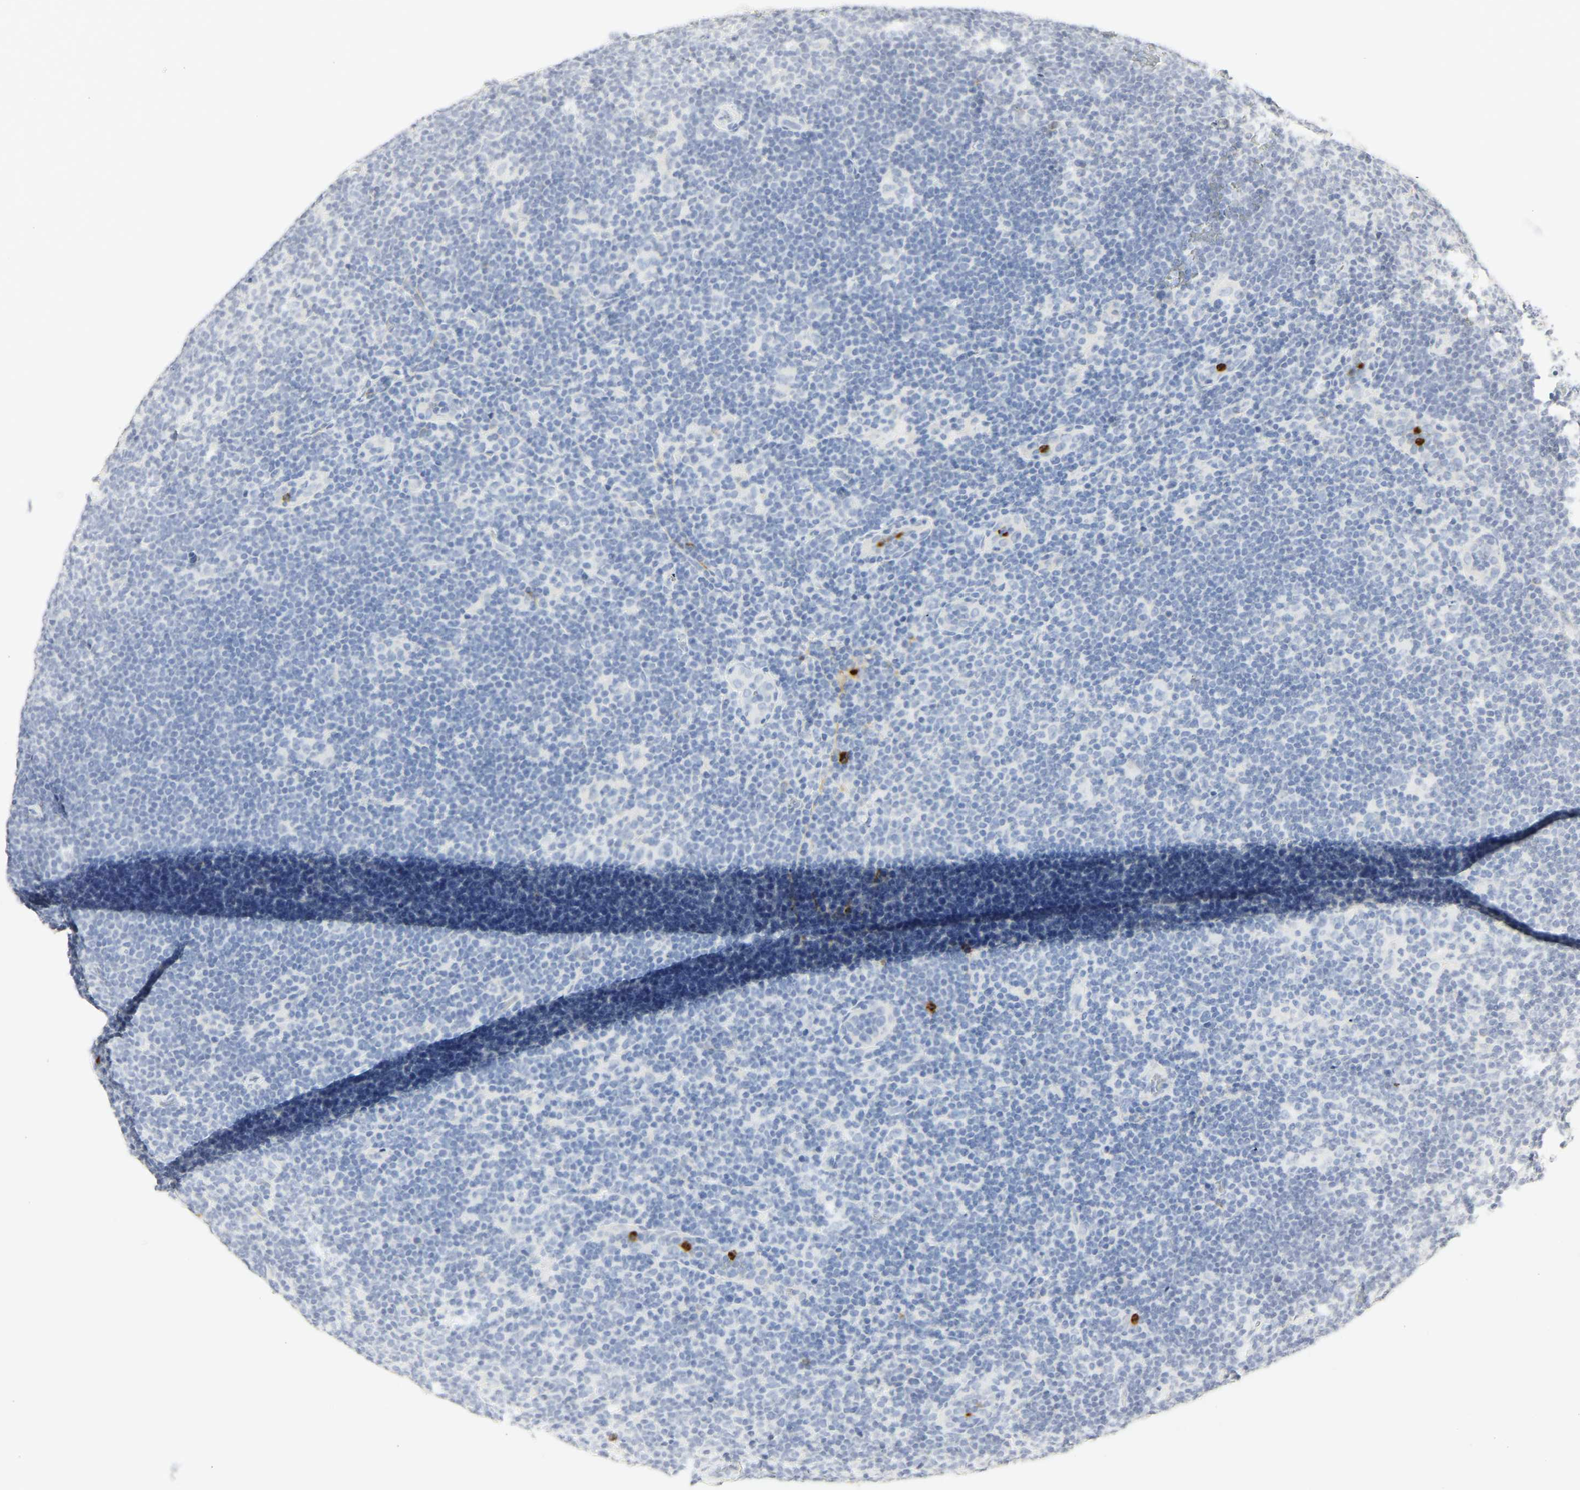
{"staining": {"intensity": "negative", "quantity": "none", "location": "none"}, "tissue": "lymphoma", "cell_type": "Tumor cells", "image_type": "cancer", "snomed": [{"axis": "morphology", "description": "Hodgkin's disease, NOS"}, {"axis": "topography", "description": "Lymph node"}], "caption": "Tumor cells are negative for protein expression in human Hodgkin's disease.", "gene": "CEACAM5", "patient": {"sex": "female", "age": 57}}